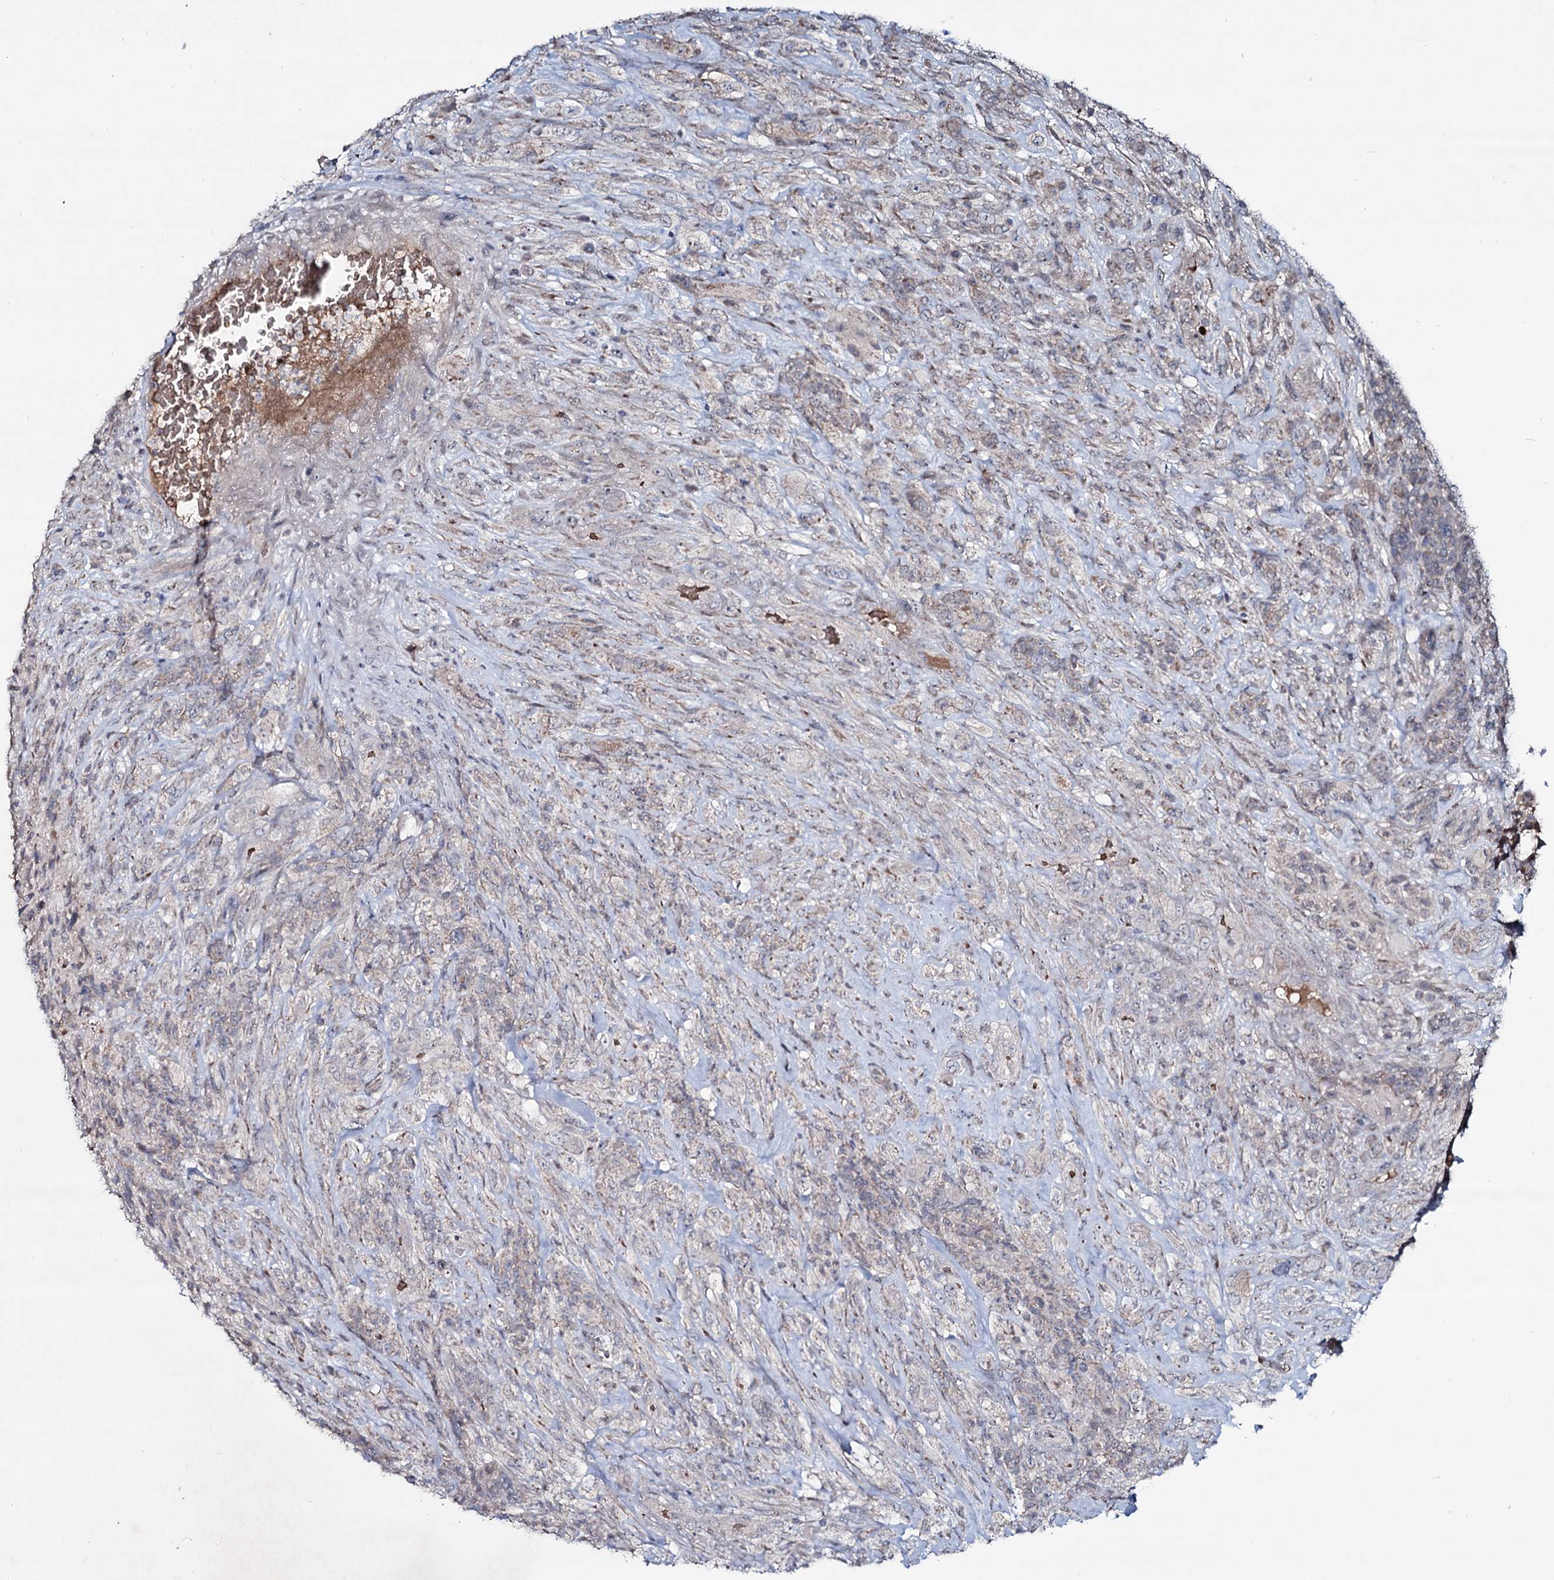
{"staining": {"intensity": "weak", "quantity": "<25%", "location": "cytoplasmic/membranous"}, "tissue": "glioma", "cell_type": "Tumor cells", "image_type": "cancer", "snomed": [{"axis": "morphology", "description": "Glioma, malignant, High grade"}, {"axis": "topography", "description": "Brain"}], "caption": "IHC of human glioma demonstrates no staining in tumor cells. (DAB (3,3'-diaminobenzidine) immunohistochemistry, high magnification).", "gene": "RNF6", "patient": {"sex": "male", "age": 61}}